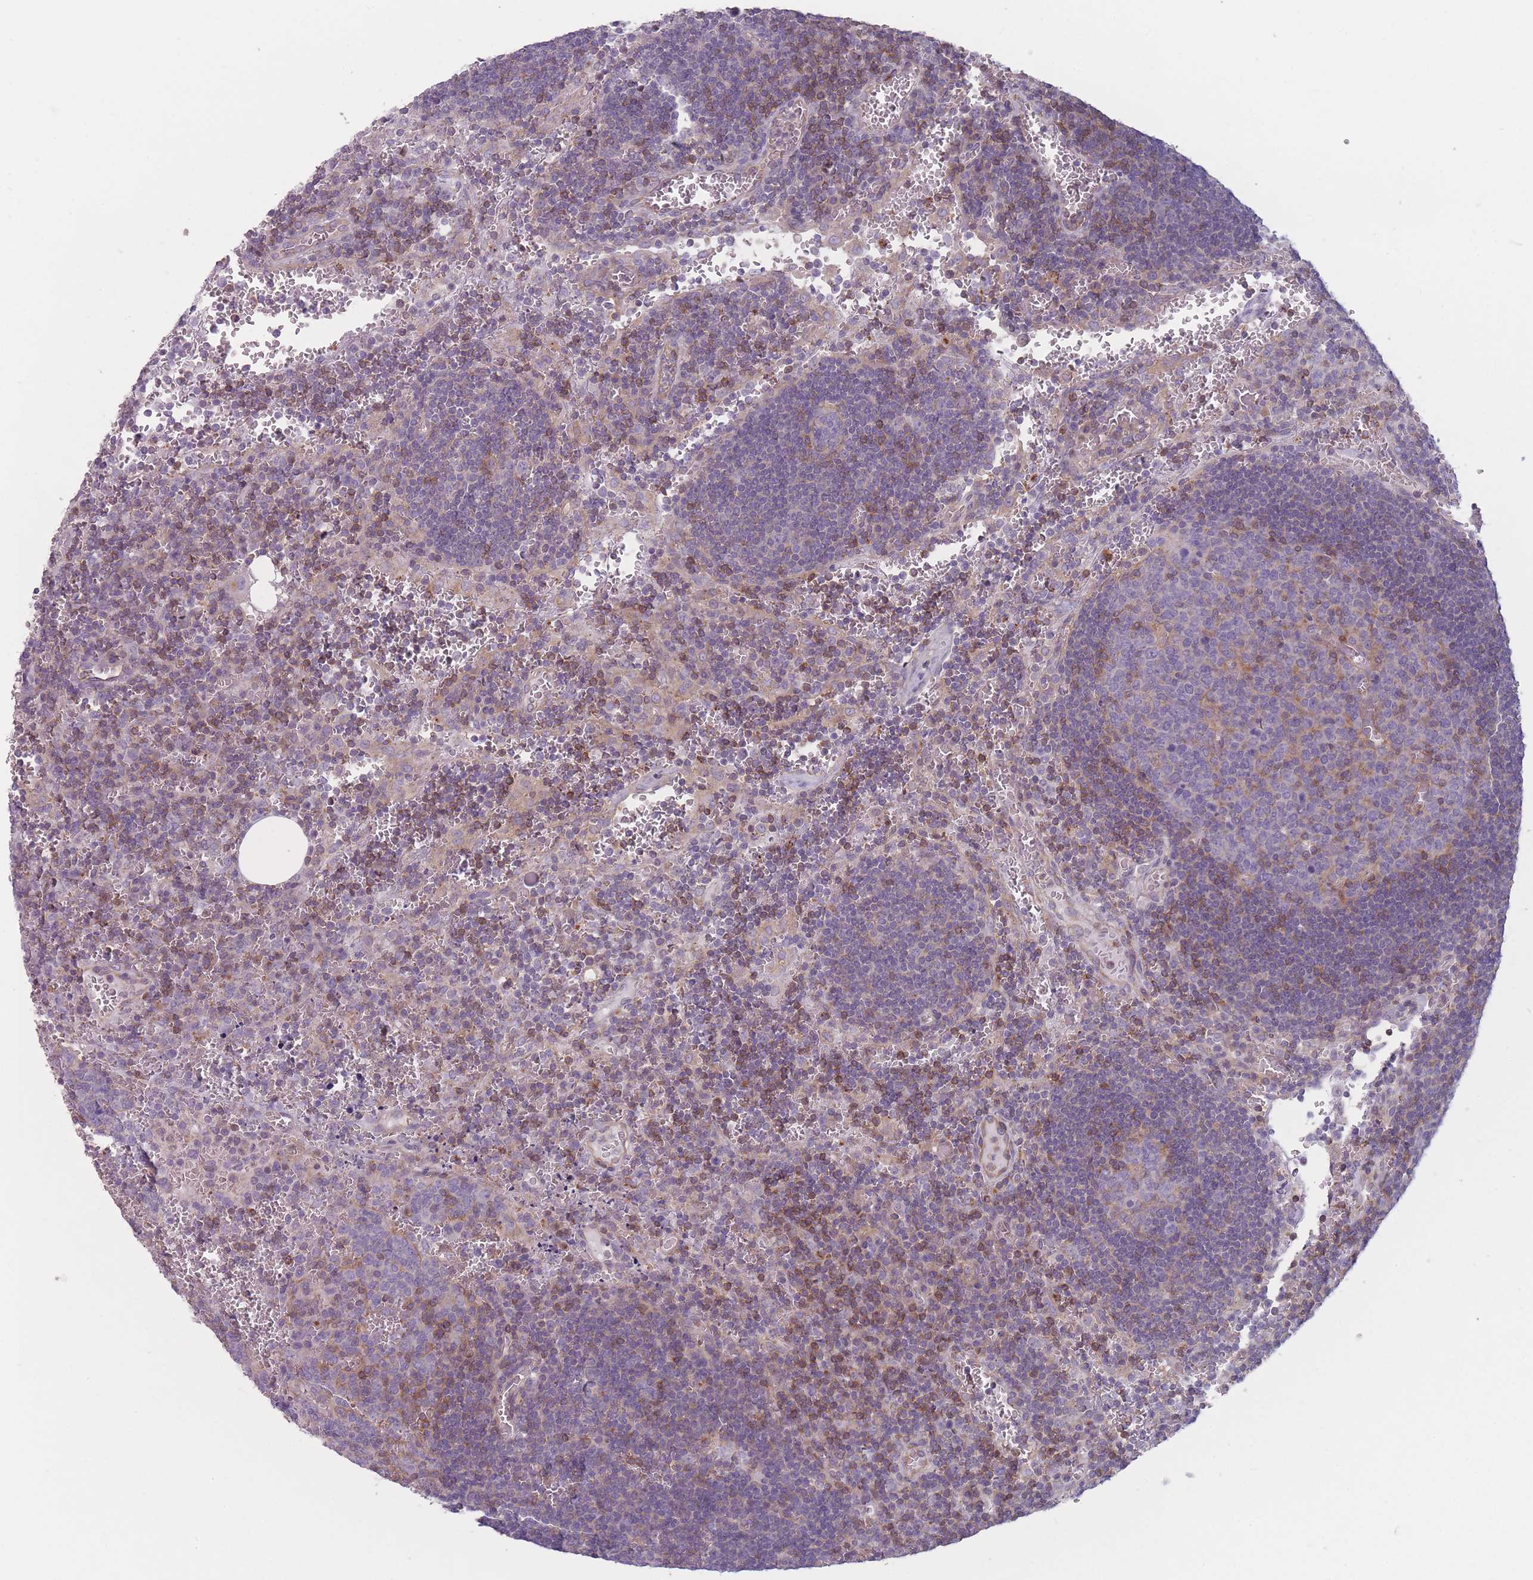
{"staining": {"intensity": "weak", "quantity": "<25%", "location": "cytoplasmic/membranous"}, "tissue": "lymph node", "cell_type": "Germinal center cells", "image_type": "normal", "snomed": [{"axis": "morphology", "description": "Normal tissue, NOS"}, {"axis": "topography", "description": "Lymph node"}], "caption": "A high-resolution histopathology image shows immunohistochemistry staining of normal lymph node, which demonstrates no significant expression in germinal center cells.", "gene": "HSBP1L1", "patient": {"sex": "female", "age": 73}}